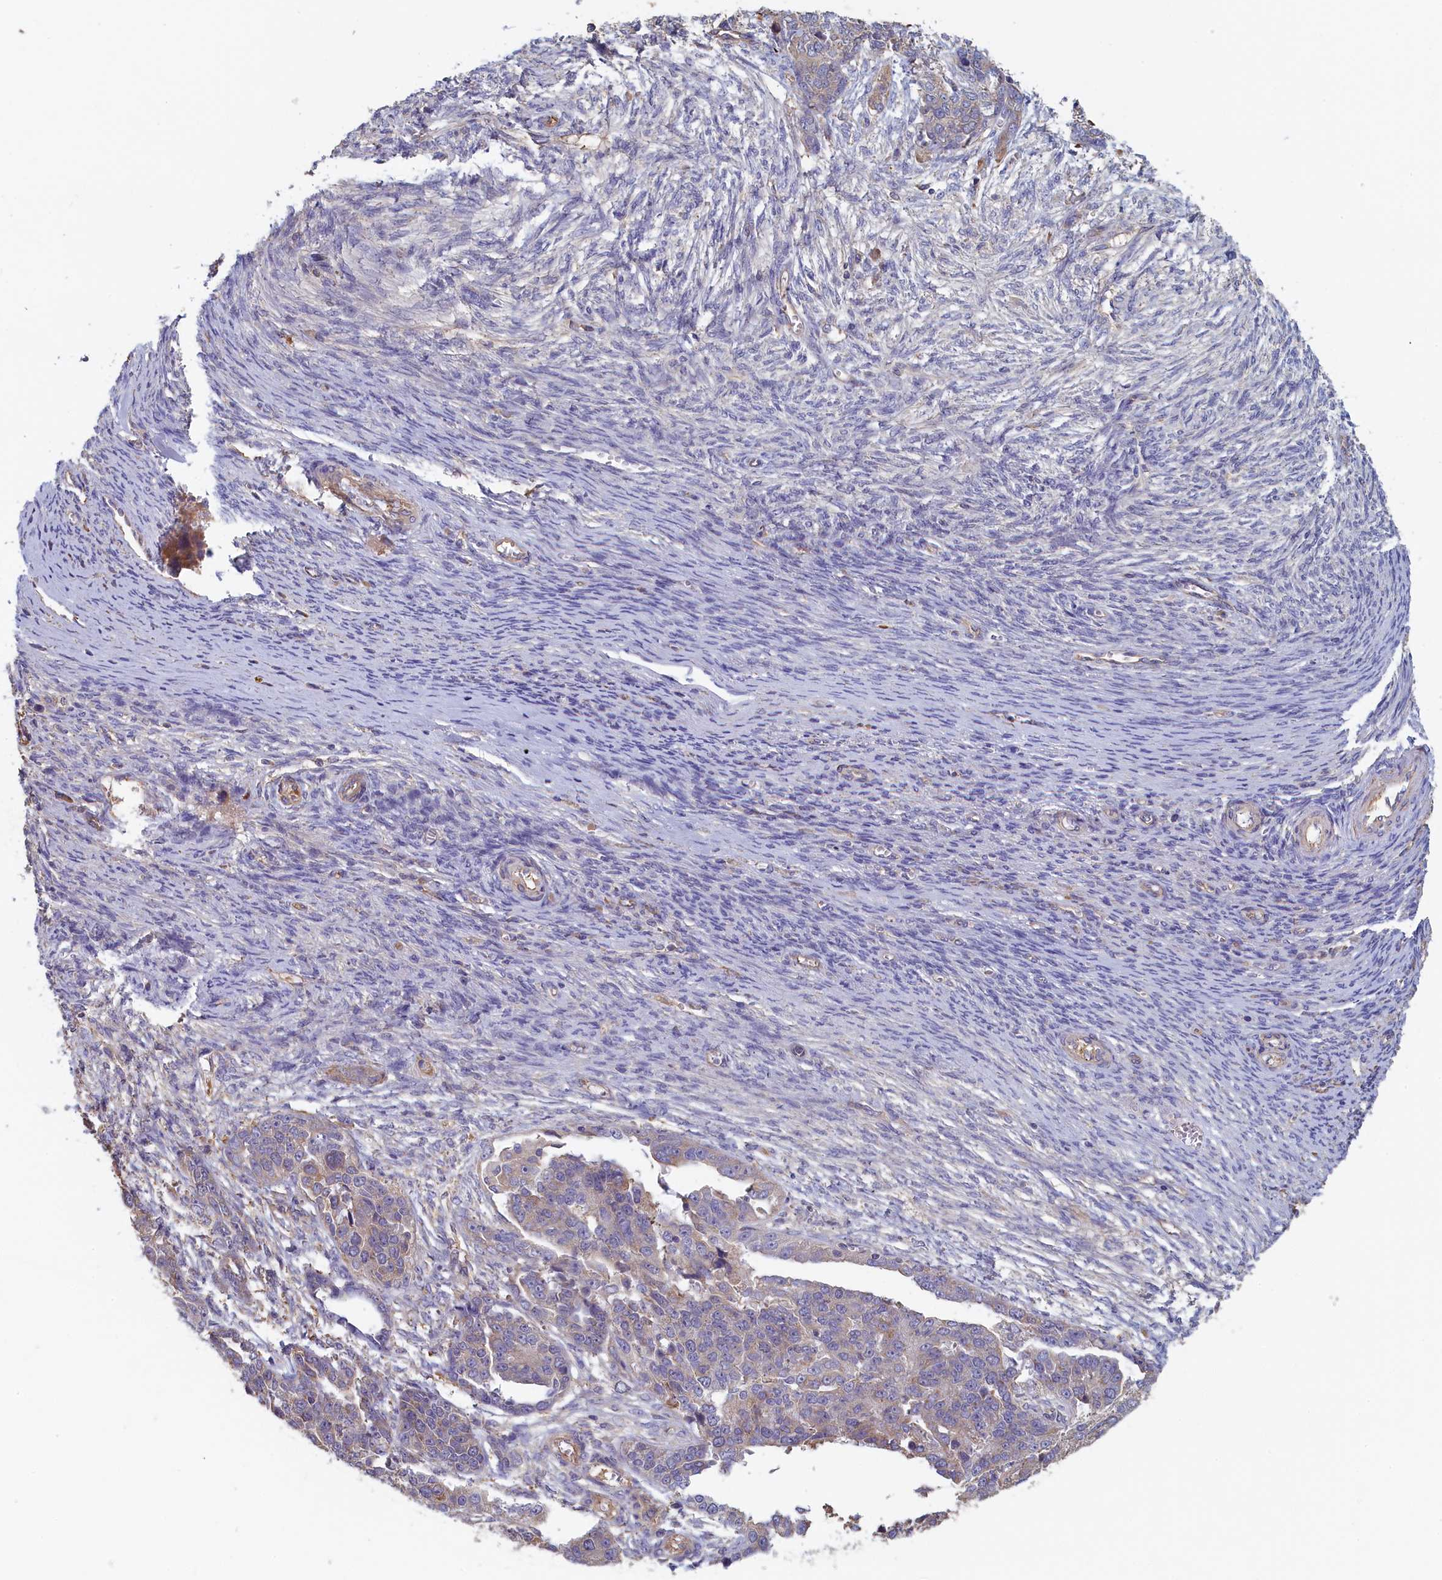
{"staining": {"intensity": "weak", "quantity": "25%-75%", "location": "cytoplasmic/membranous"}, "tissue": "ovarian cancer", "cell_type": "Tumor cells", "image_type": "cancer", "snomed": [{"axis": "morphology", "description": "Cystadenocarcinoma, serous, NOS"}, {"axis": "topography", "description": "Ovary"}], "caption": "Protein analysis of ovarian cancer (serous cystadenocarcinoma) tissue demonstrates weak cytoplasmic/membranous staining in approximately 25%-75% of tumor cells.", "gene": "ANKRD2", "patient": {"sex": "female", "age": 44}}